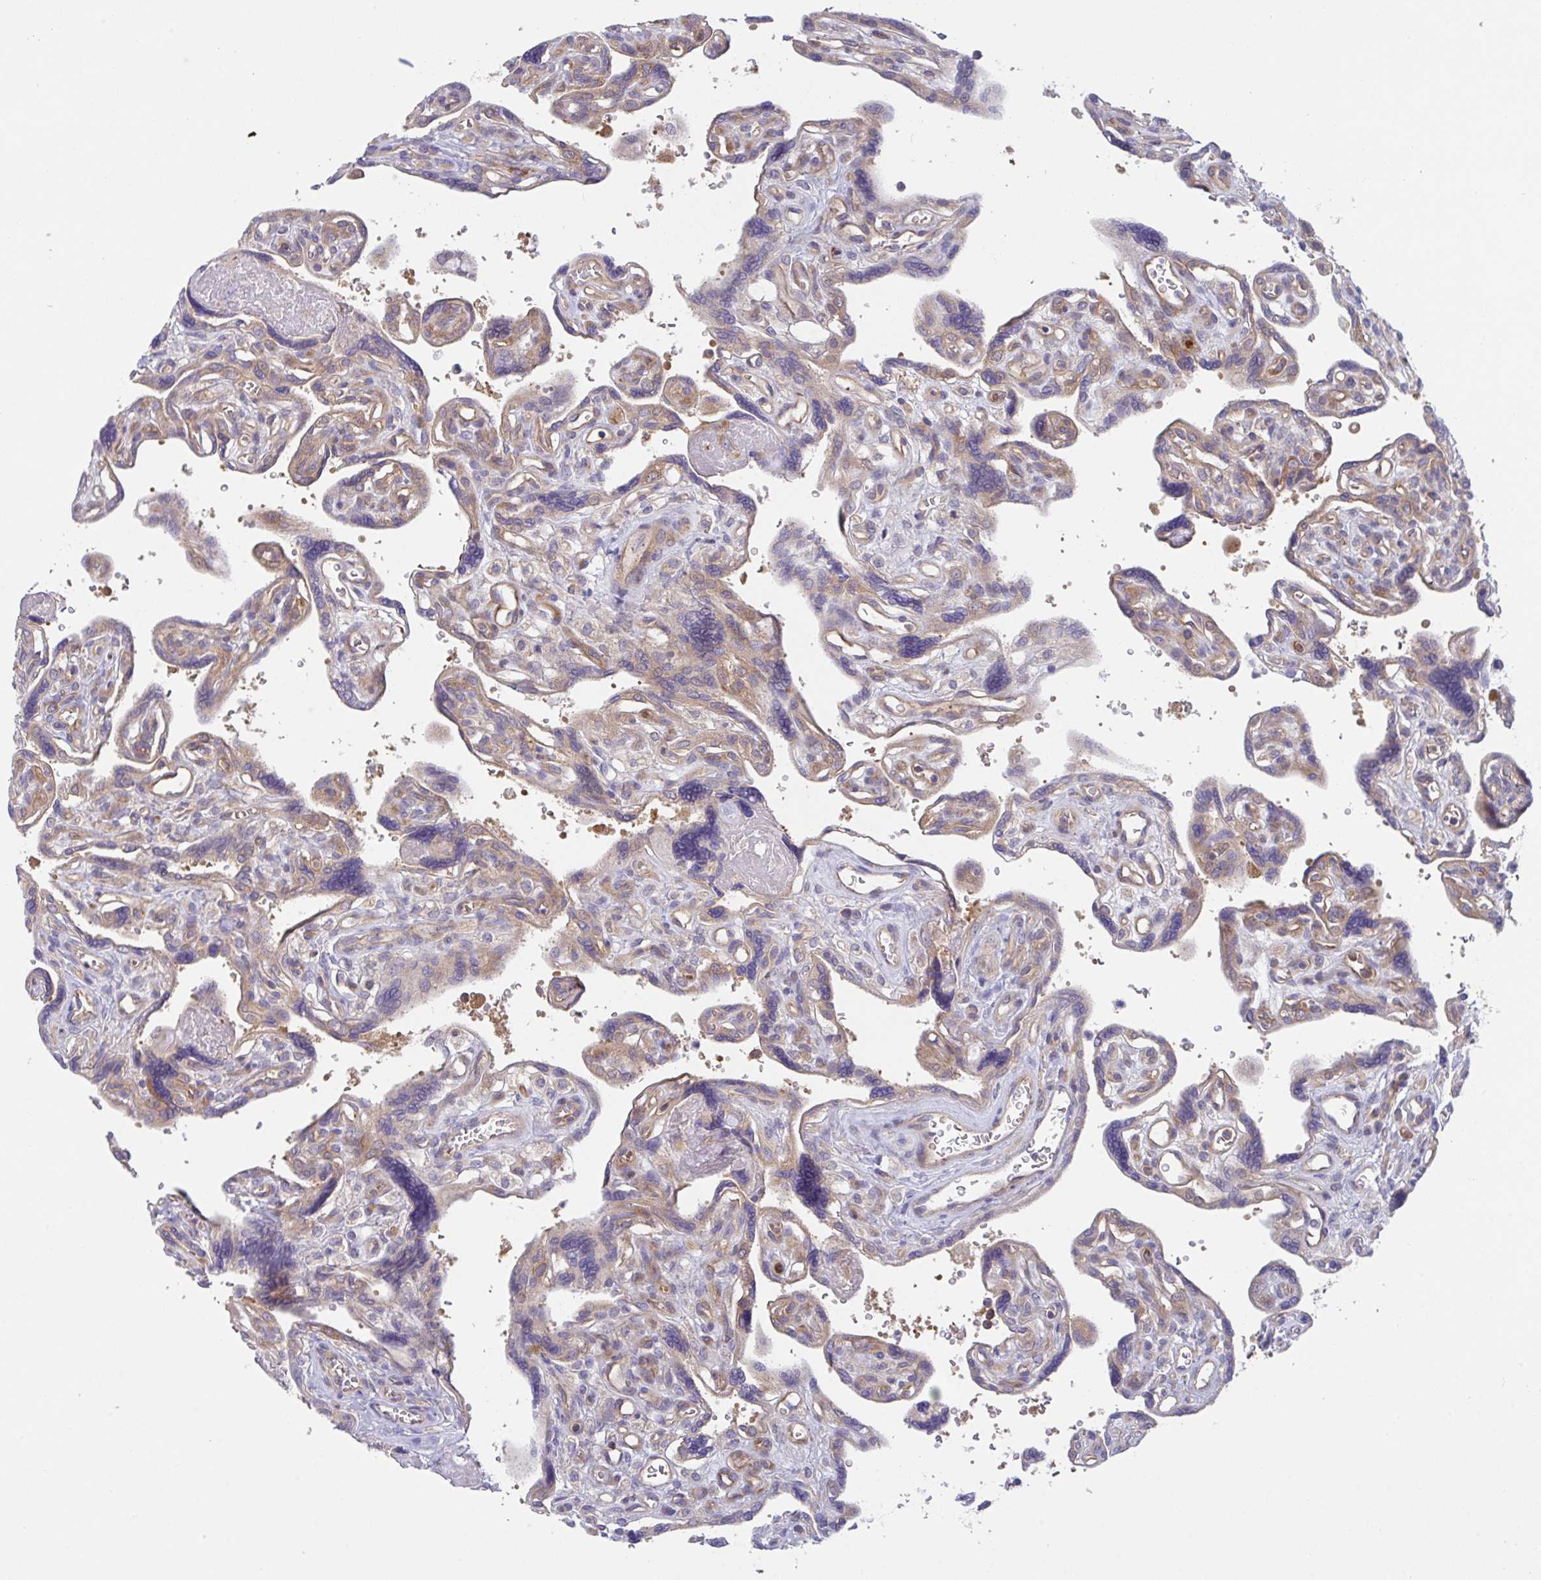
{"staining": {"intensity": "weak", "quantity": "25%-75%", "location": "cytoplasmic/membranous"}, "tissue": "placenta", "cell_type": "Trophoblastic cells", "image_type": "normal", "snomed": [{"axis": "morphology", "description": "Normal tissue, NOS"}, {"axis": "topography", "description": "Placenta"}], "caption": "An immunohistochemistry (IHC) micrograph of benign tissue is shown. Protein staining in brown shows weak cytoplasmic/membranous positivity in placenta within trophoblastic cells. (DAB IHC, brown staining for protein, blue staining for nuclei).", "gene": "YARS2", "patient": {"sex": "female", "age": 39}}